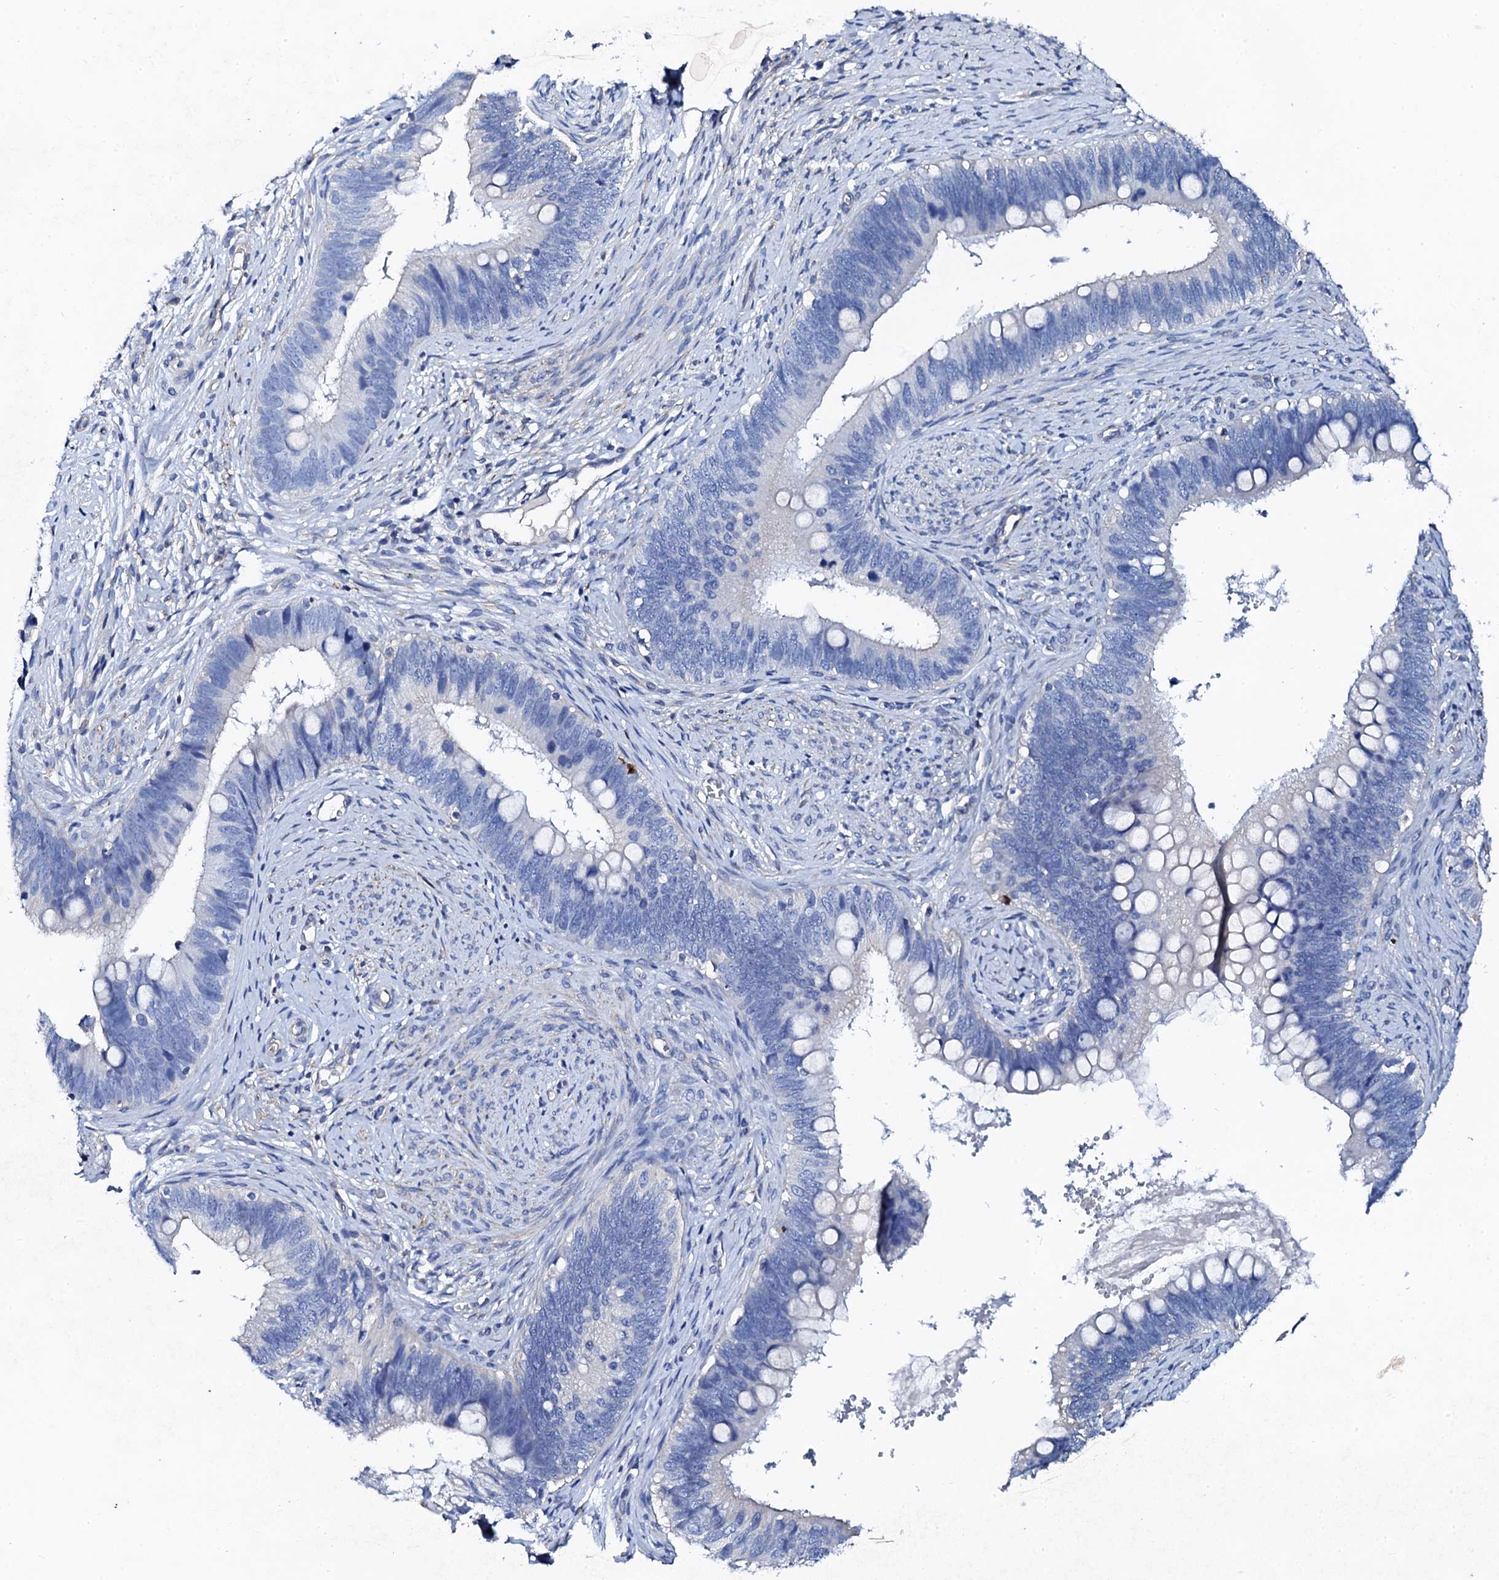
{"staining": {"intensity": "negative", "quantity": "none", "location": "none"}, "tissue": "cervical cancer", "cell_type": "Tumor cells", "image_type": "cancer", "snomed": [{"axis": "morphology", "description": "Adenocarcinoma, NOS"}, {"axis": "topography", "description": "Cervix"}], "caption": "A micrograph of human cervical cancer is negative for staining in tumor cells.", "gene": "KLHL32", "patient": {"sex": "female", "age": 42}}